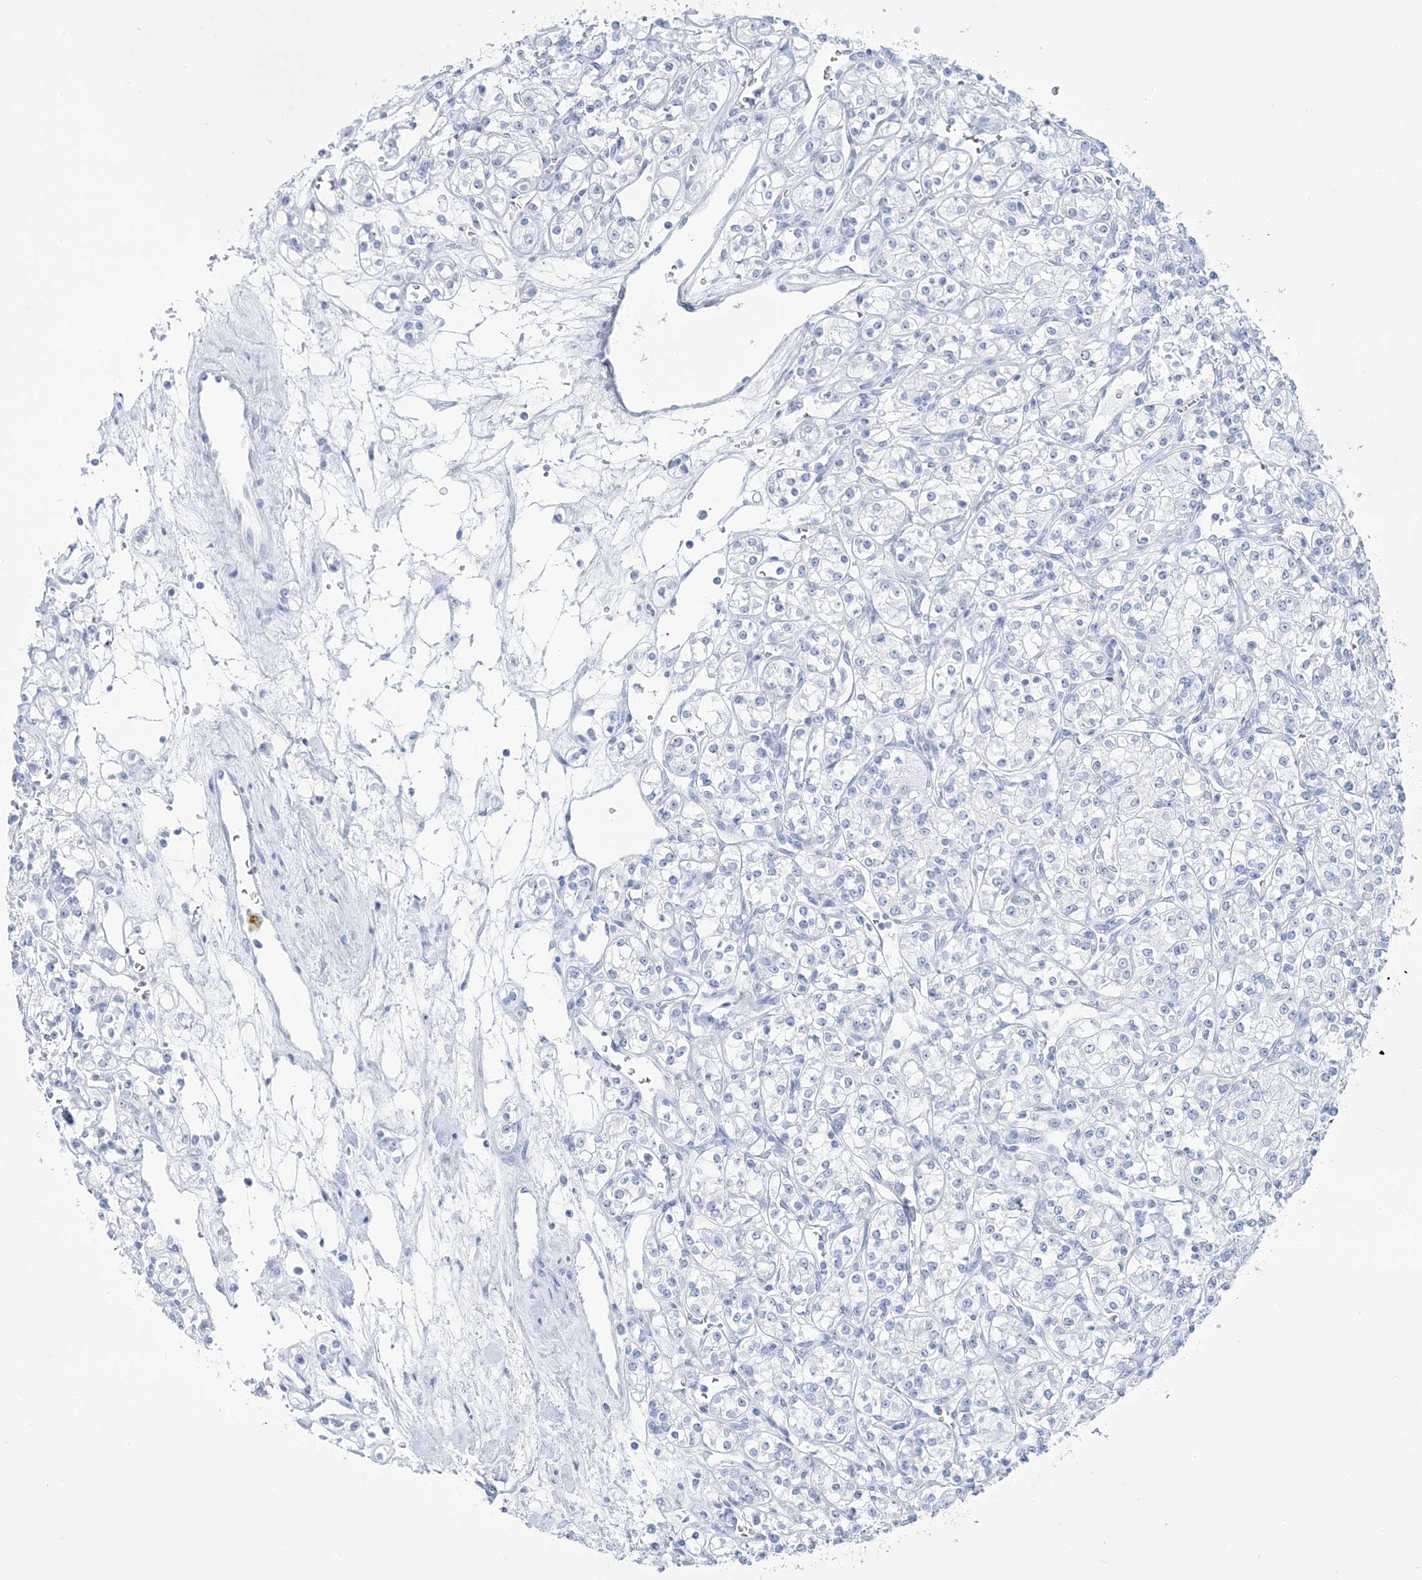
{"staining": {"intensity": "negative", "quantity": "none", "location": "none"}, "tissue": "renal cancer", "cell_type": "Tumor cells", "image_type": "cancer", "snomed": [{"axis": "morphology", "description": "Adenocarcinoma, NOS"}, {"axis": "topography", "description": "Kidney"}], "caption": "A micrograph of human renal adenocarcinoma is negative for staining in tumor cells.", "gene": "RBP2", "patient": {"sex": "male", "age": 77}}